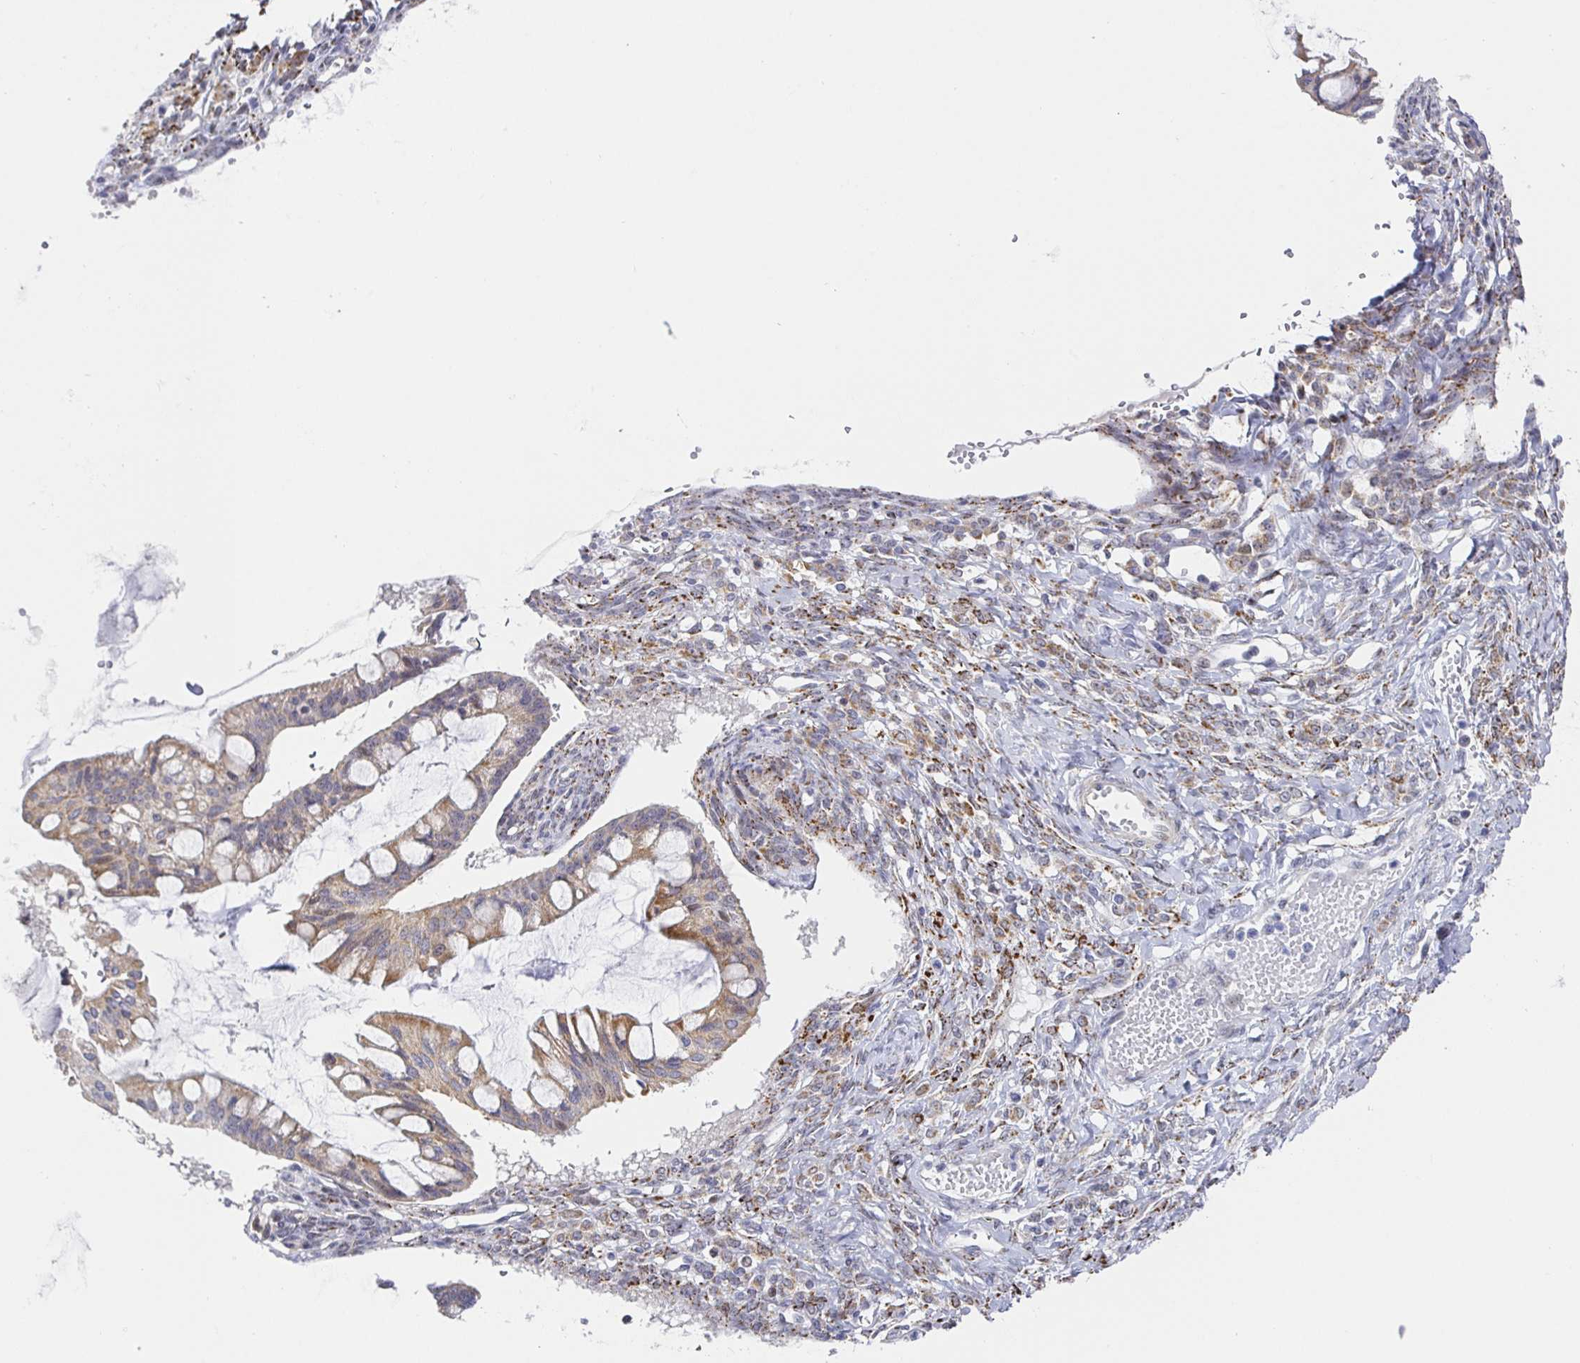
{"staining": {"intensity": "weak", "quantity": "25%-75%", "location": "cytoplasmic/membranous"}, "tissue": "ovarian cancer", "cell_type": "Tumor cells", "image_type": "cancer", "snomed": [{"axis": "morphology", "description": "Cystadenocarcinoma, mucinous, NOS"}, {"axis": "topography", "description": "Ovary"}], "caption": "Immunohistochemical staining of ovarian cancer displays low levels of weak cytoplasmic/membranous positivity in about 25%-75% of tumor cells.", "gene": "CIT", "patient": {"sex": "female", "age": 73}}